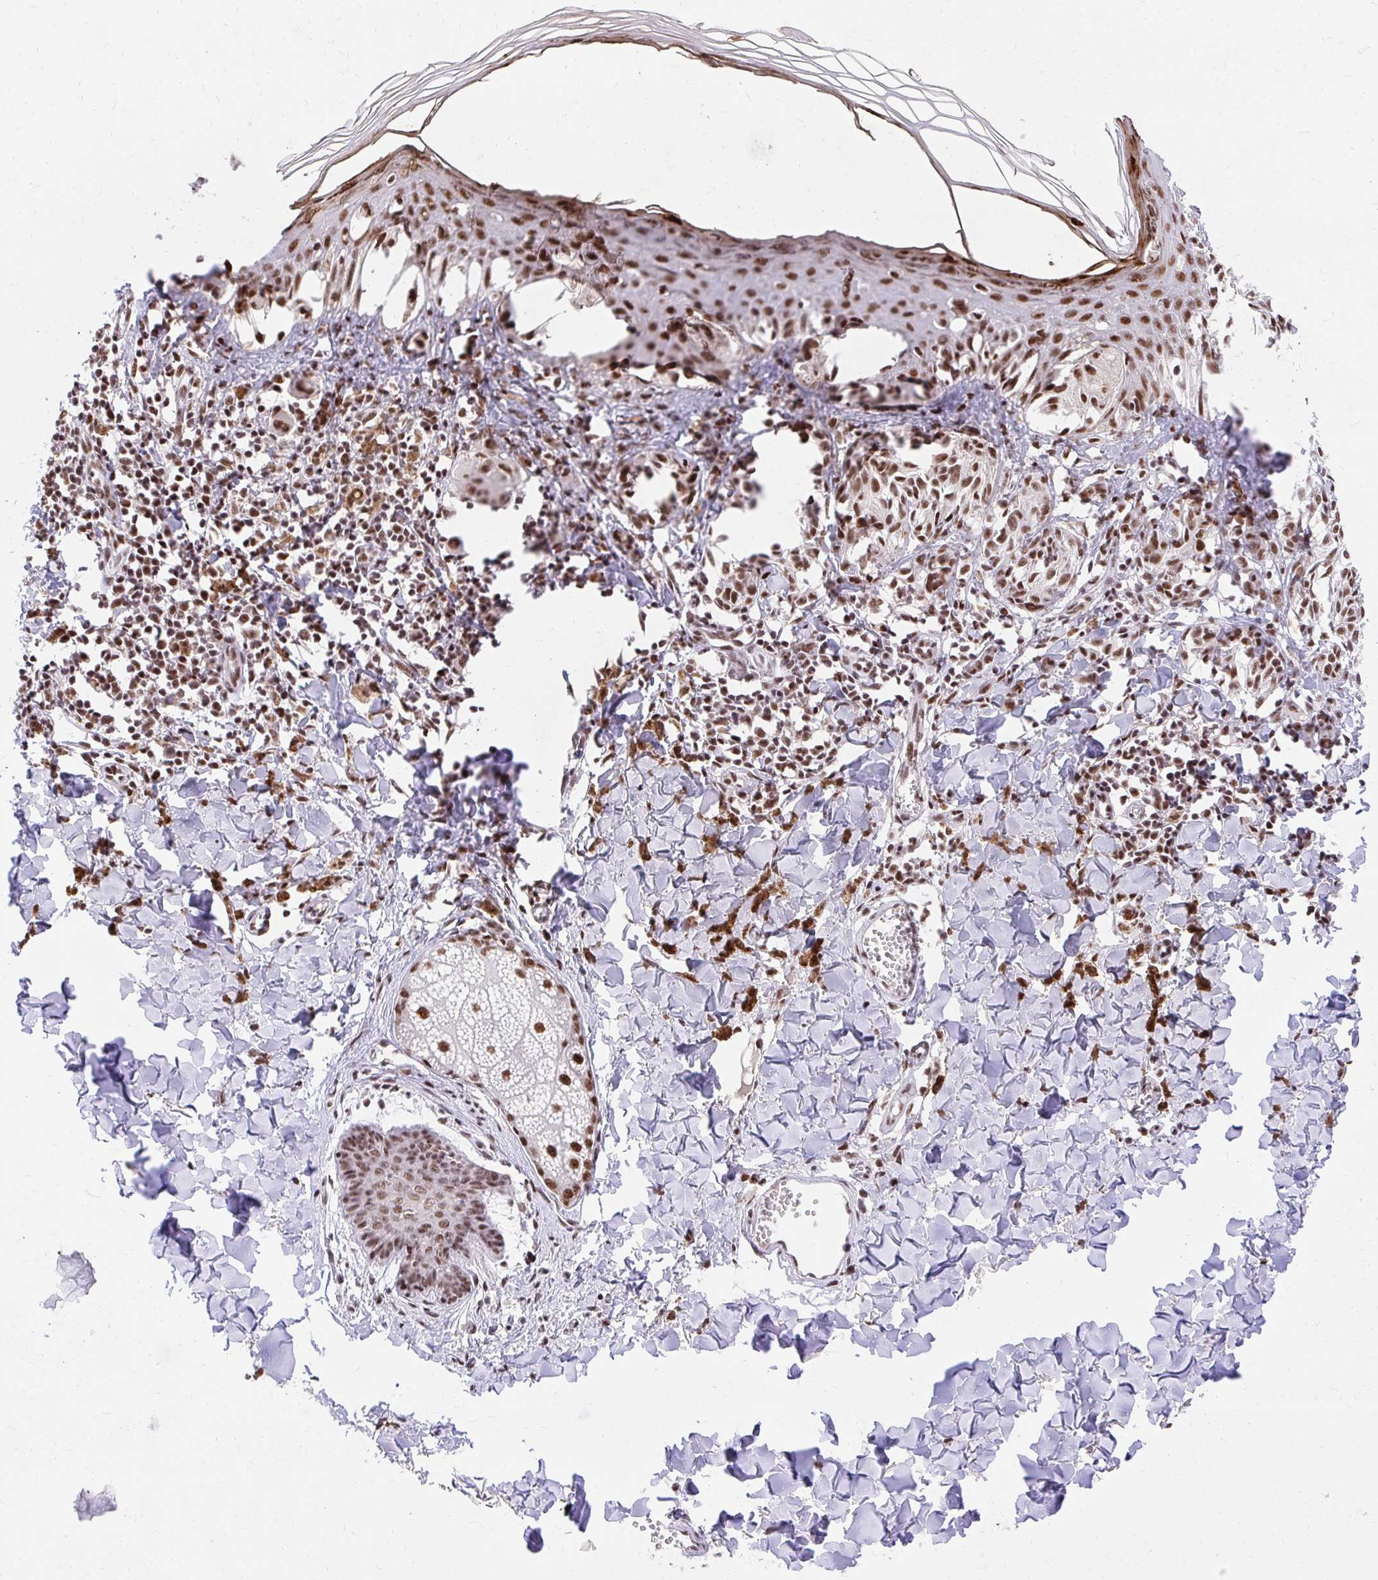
{"staining": {"intensity": "moderate", "quantity": ">75%", "location": "nuclear"}, "tissue": "melanoma", "cell_type": "Tumor cells", "image_type": "cancer", "snomed": [{"axis": "morphology", "description": "Malignant melanoma, NOS"}, {"axis": "topography", "description": "Skin"}], "caption": "Melanoma stained with a protein marker shows moderate staining in tumor cells.", "gene": "SYNE4", "patient": {"sex": "female", "age": 38}}